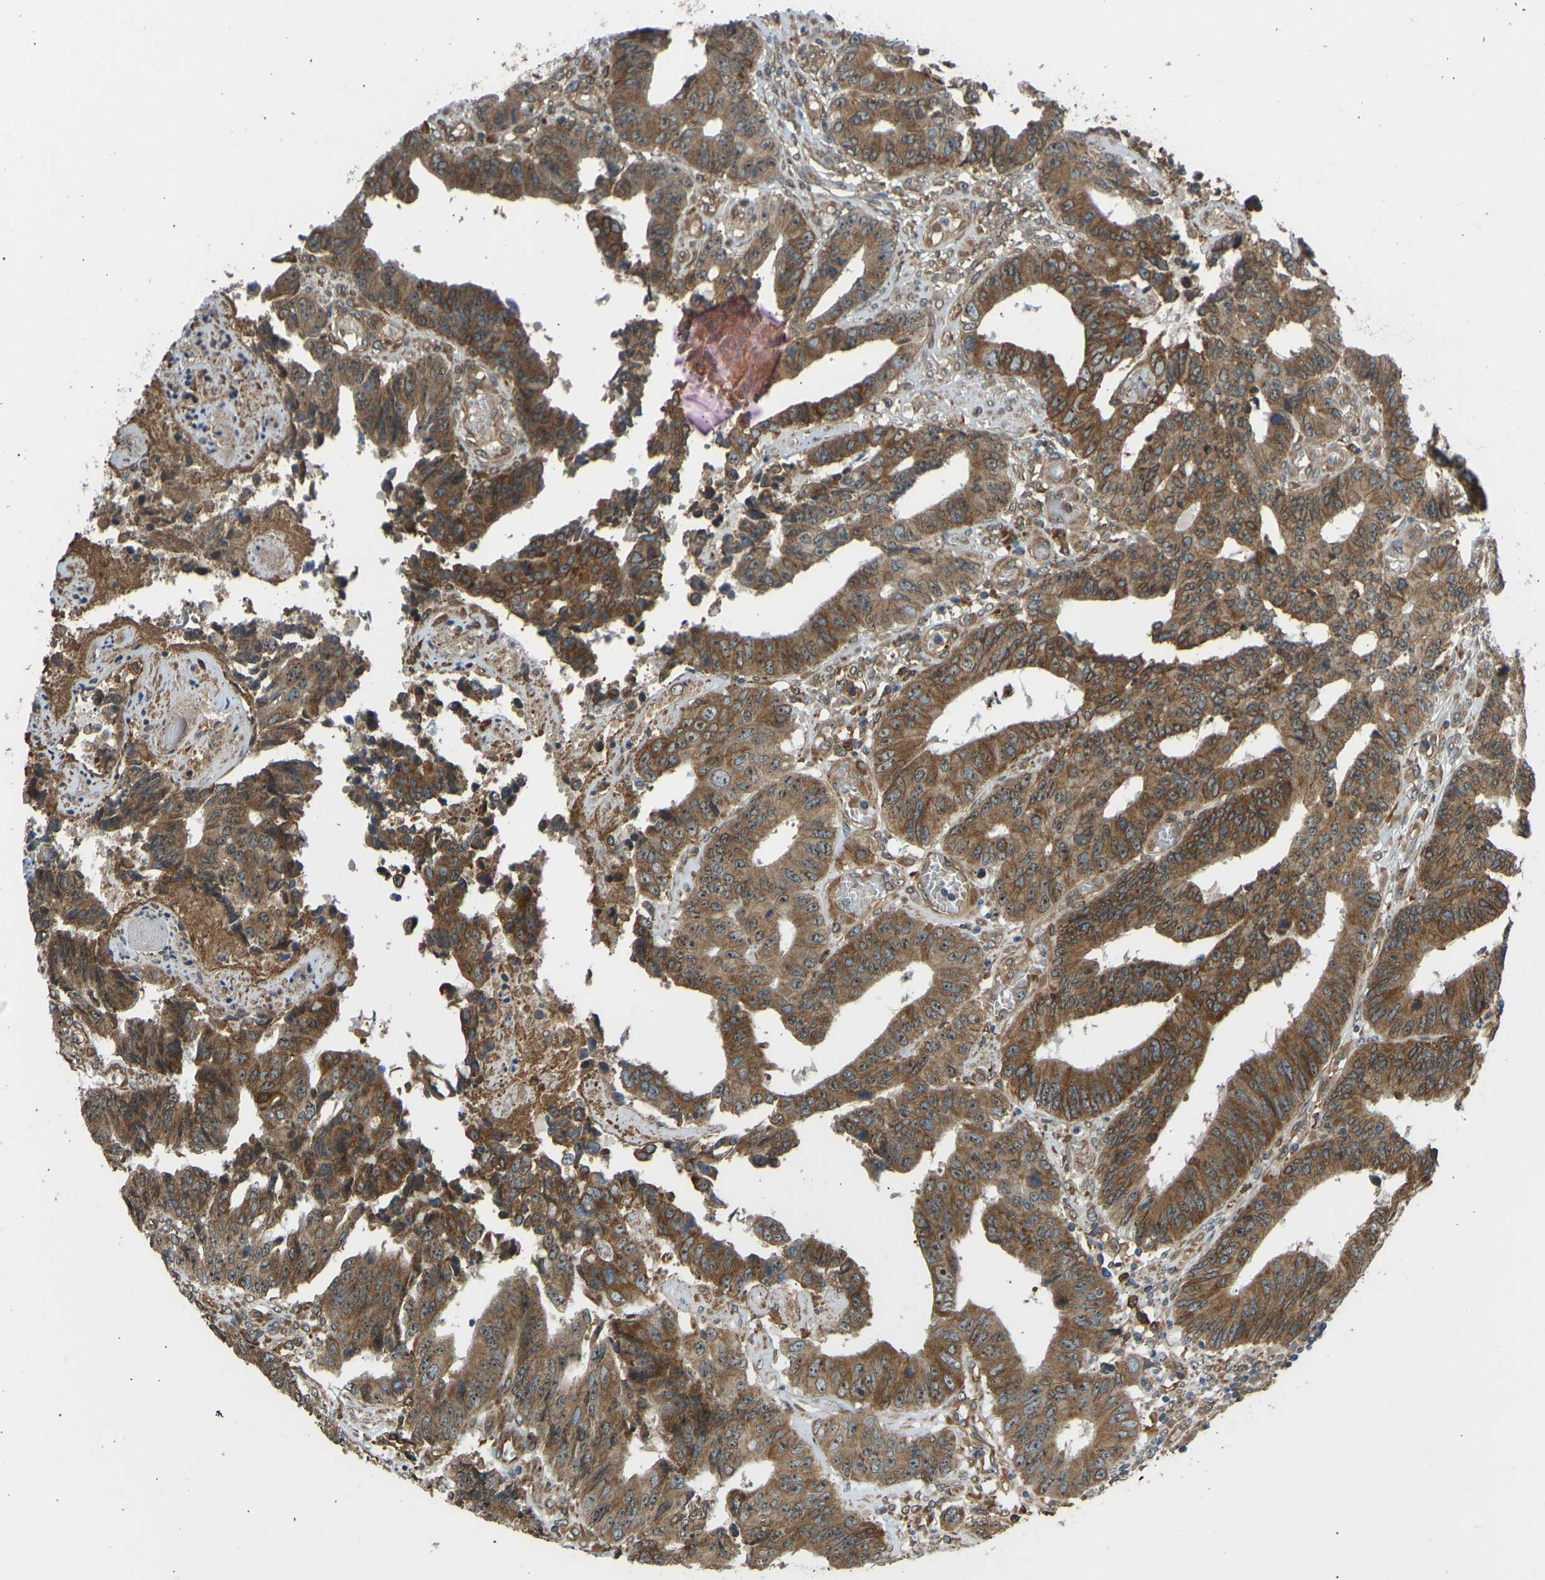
{"staining": {"intensity": "strong", "quantity": ">75%", "location": "cytoplasmic/membranous,nuclear"}, "tissue": "colorectal cancer", "cell_type": "Tumor cells", "image_type": "cancer", "snomed": [{"axis": "morphology", "description": "Adenocarcinoma, NOS"}, {"axis": "topography", "description": "Rectum"}], "caption": "Approximately >75% of tumor cells in human colorectal cancer (adenocarcinoma) exhibit strong cytoplasmic/membranous and nuclear protein positivity as visualized by brown immunohistochemical staining.", "gene": "OS9", "patient": {"sex": "male", "age": 84}}